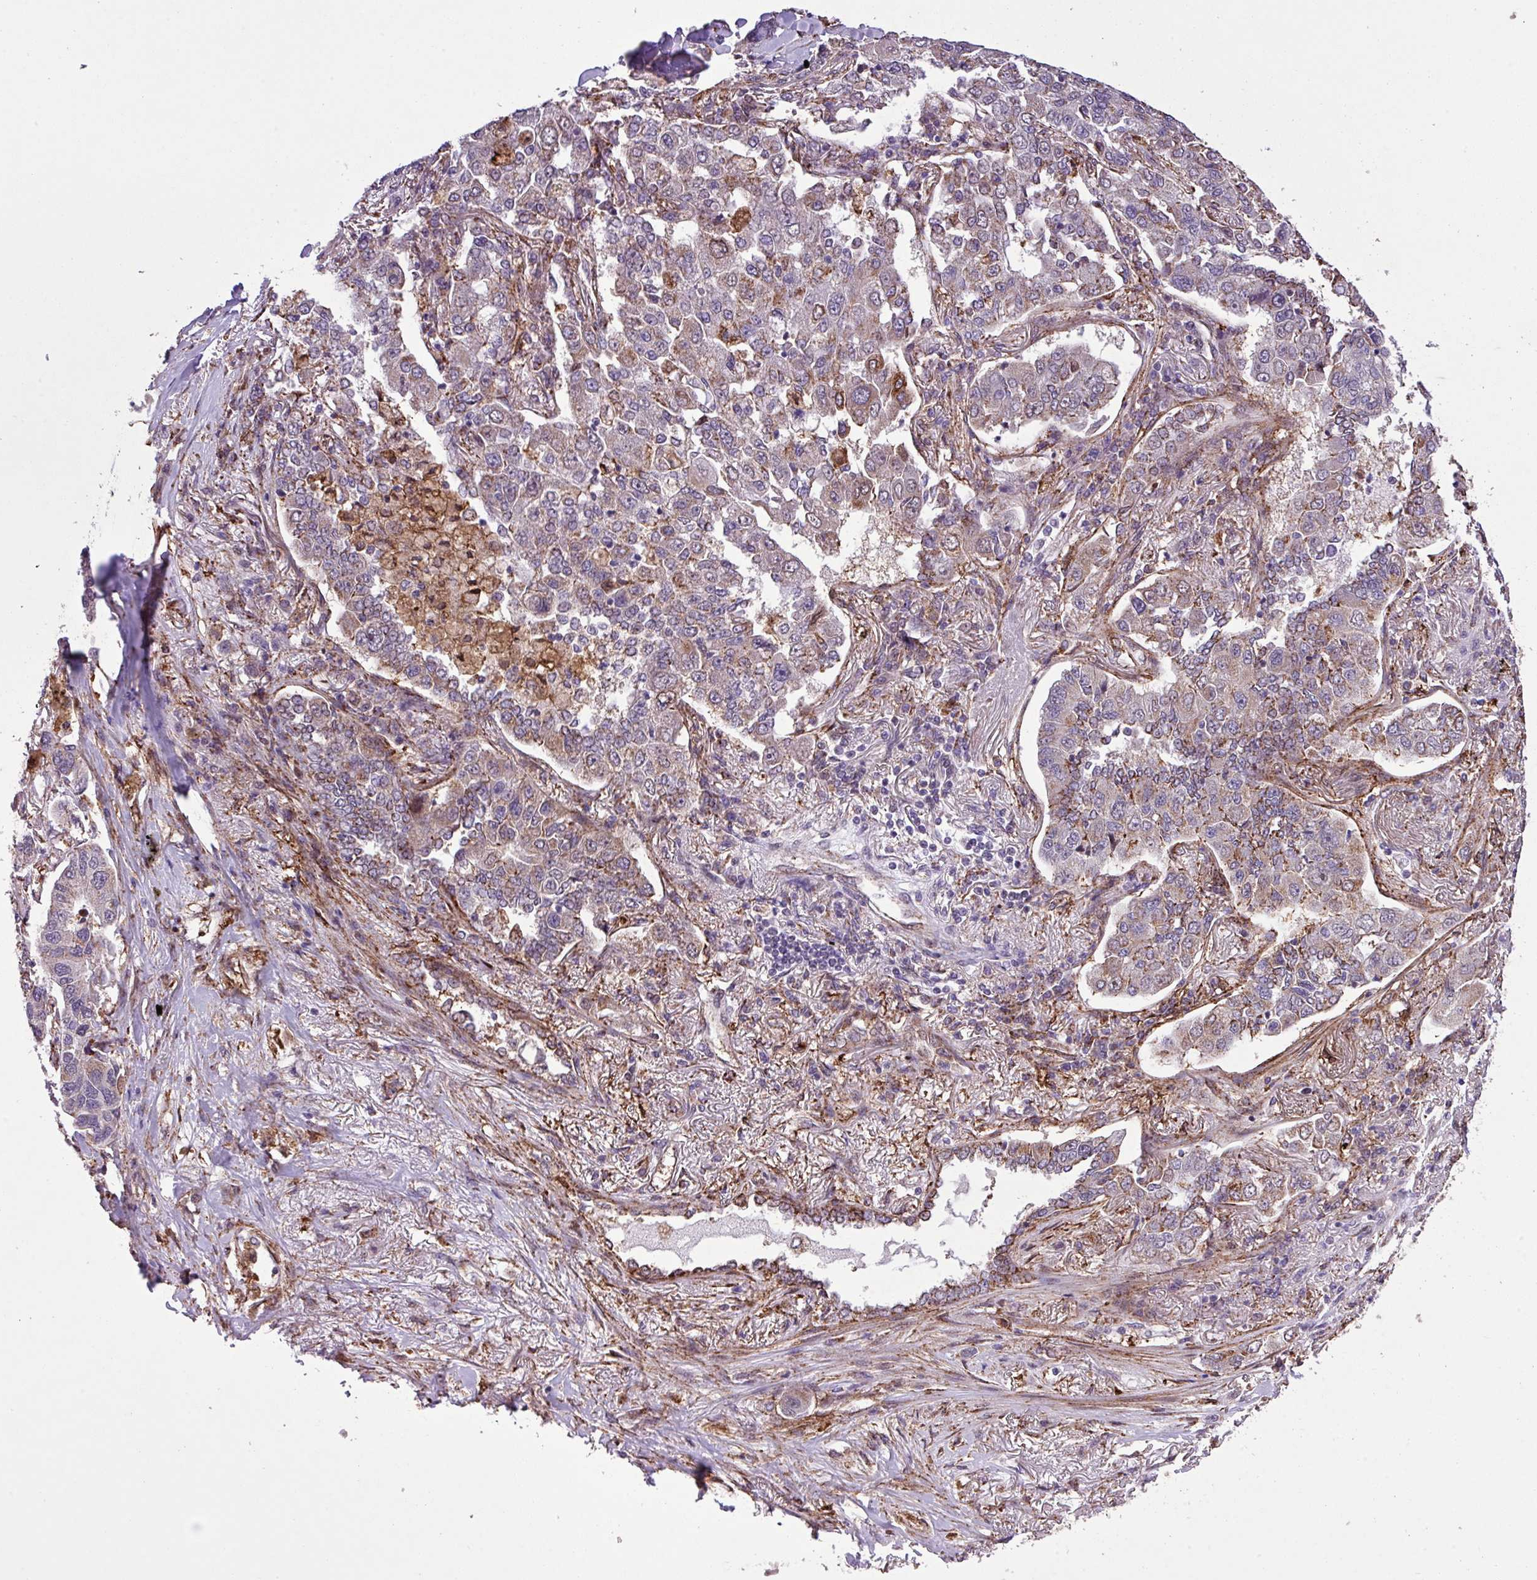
{"staining": {"intensity": "weak", "quantity": "<25%", "location": "cytoplasmic/membranous"}, "tissue": "lung cancer", "cell_type": "Tumor cells", "image_type": "cancer", "snomed": [{"axis": "morphology", "description": "Adenocarcinoma, NOS"}, {"axis": "topography", "description": "Lung"}], "caption": "Lung adenocarcinoma stained for a protein using IHC exhibits no staining tumor cells.", "gene": "RPP25L", "patient": {"sex": "male", "age": 49}}